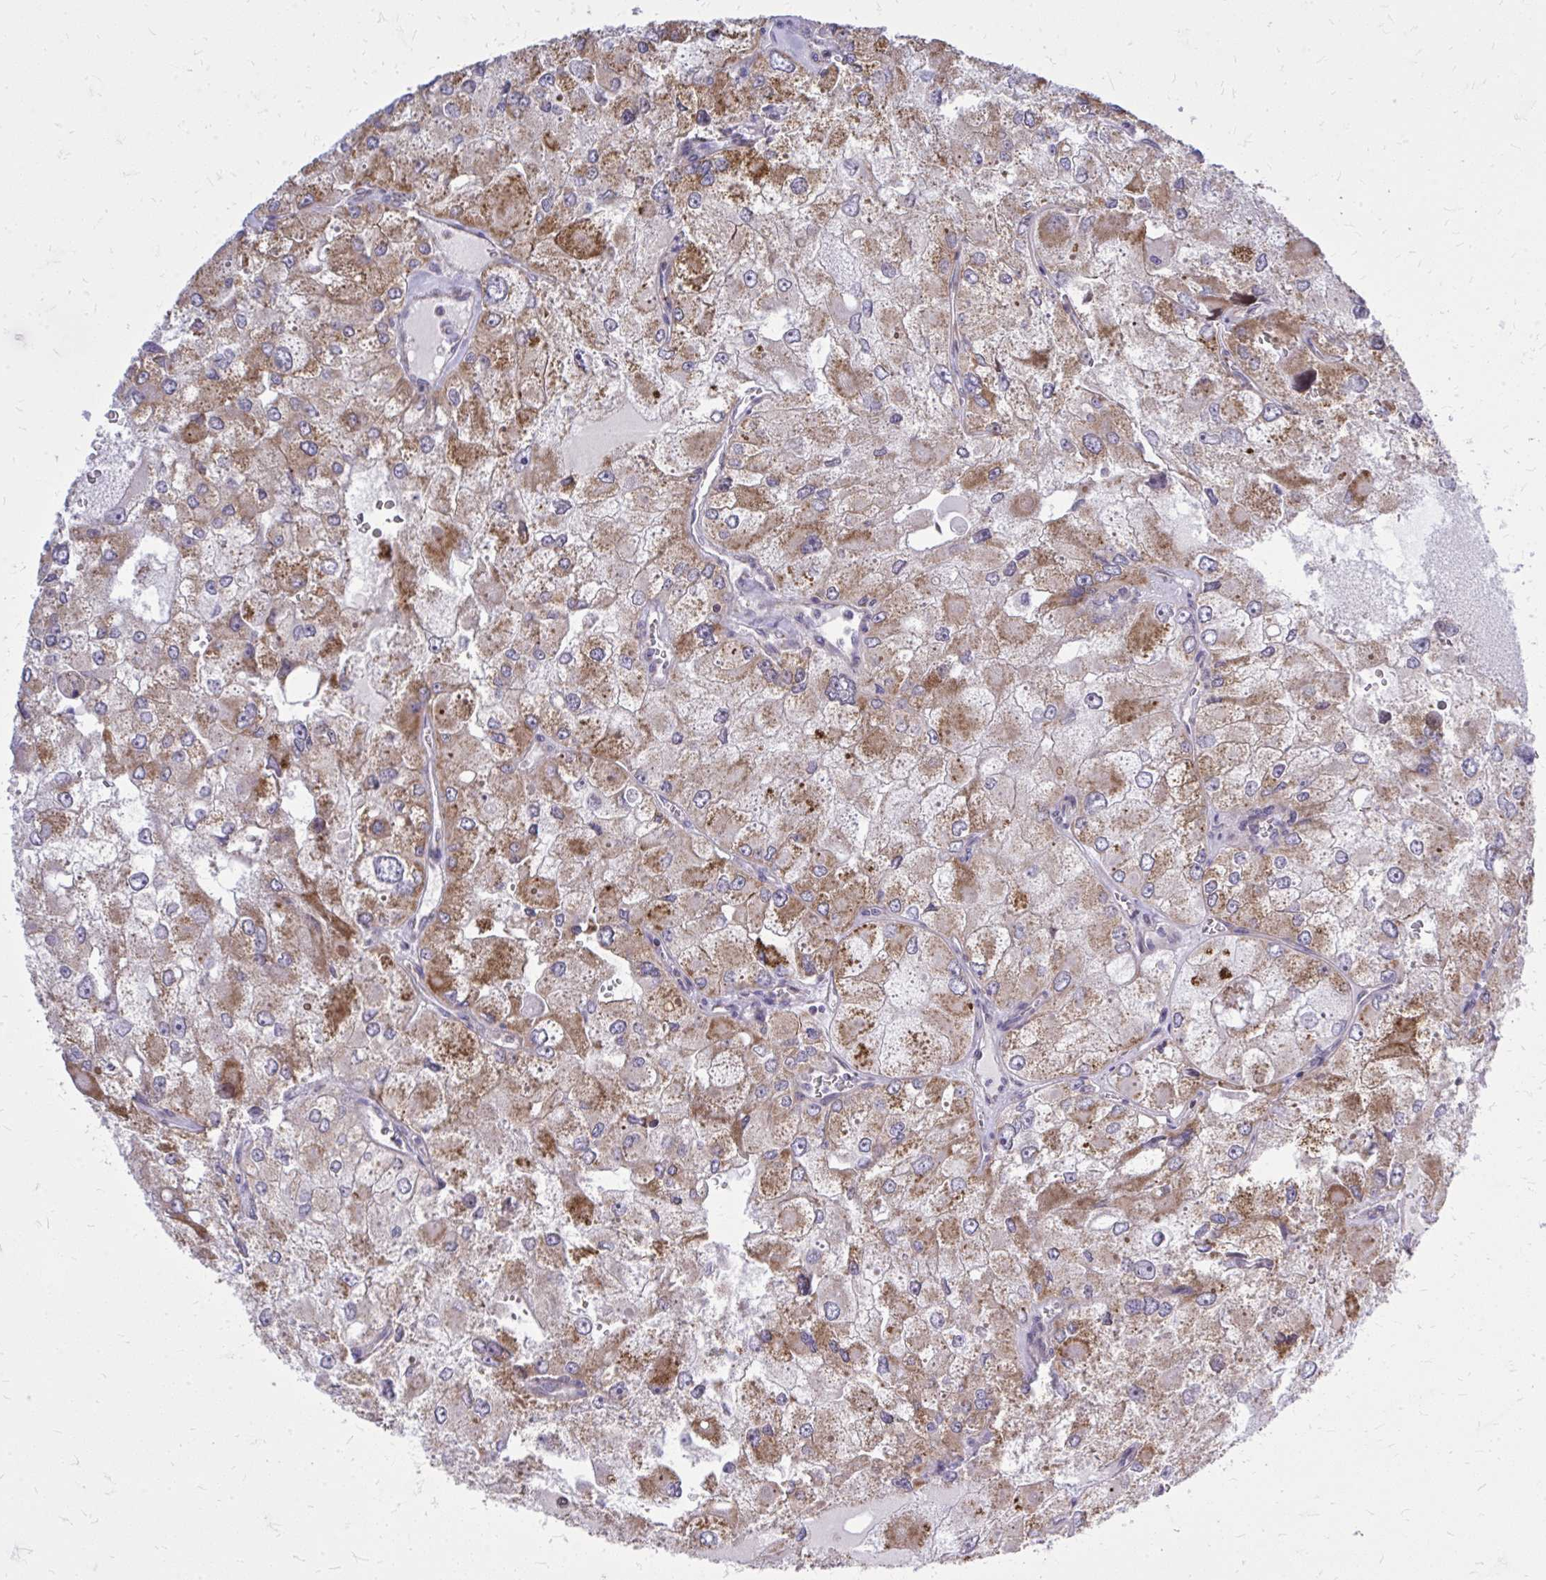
{"staining": {"intensity": "moderate", "quantity": ">75%", "location": "cytoplasmic/membranous"}, "tissue": "renal cancer", "cell_type": "Tumor cells", "image_type": "cancer", "snomed": [{"axis": "morphology", "description": "Adenocarcinoma, NOS"}, {"axis": "topography", "description": "Kidney"}], "caption": "Approximately >75% of tumor cells in renal adenocarcinoma reveal moderate cytoplasmic/membranous protein staining as visualized by brown immunohistochemical staining.", "gene": "ZNF362", "patient": {"sex": "female", "age": 70}}